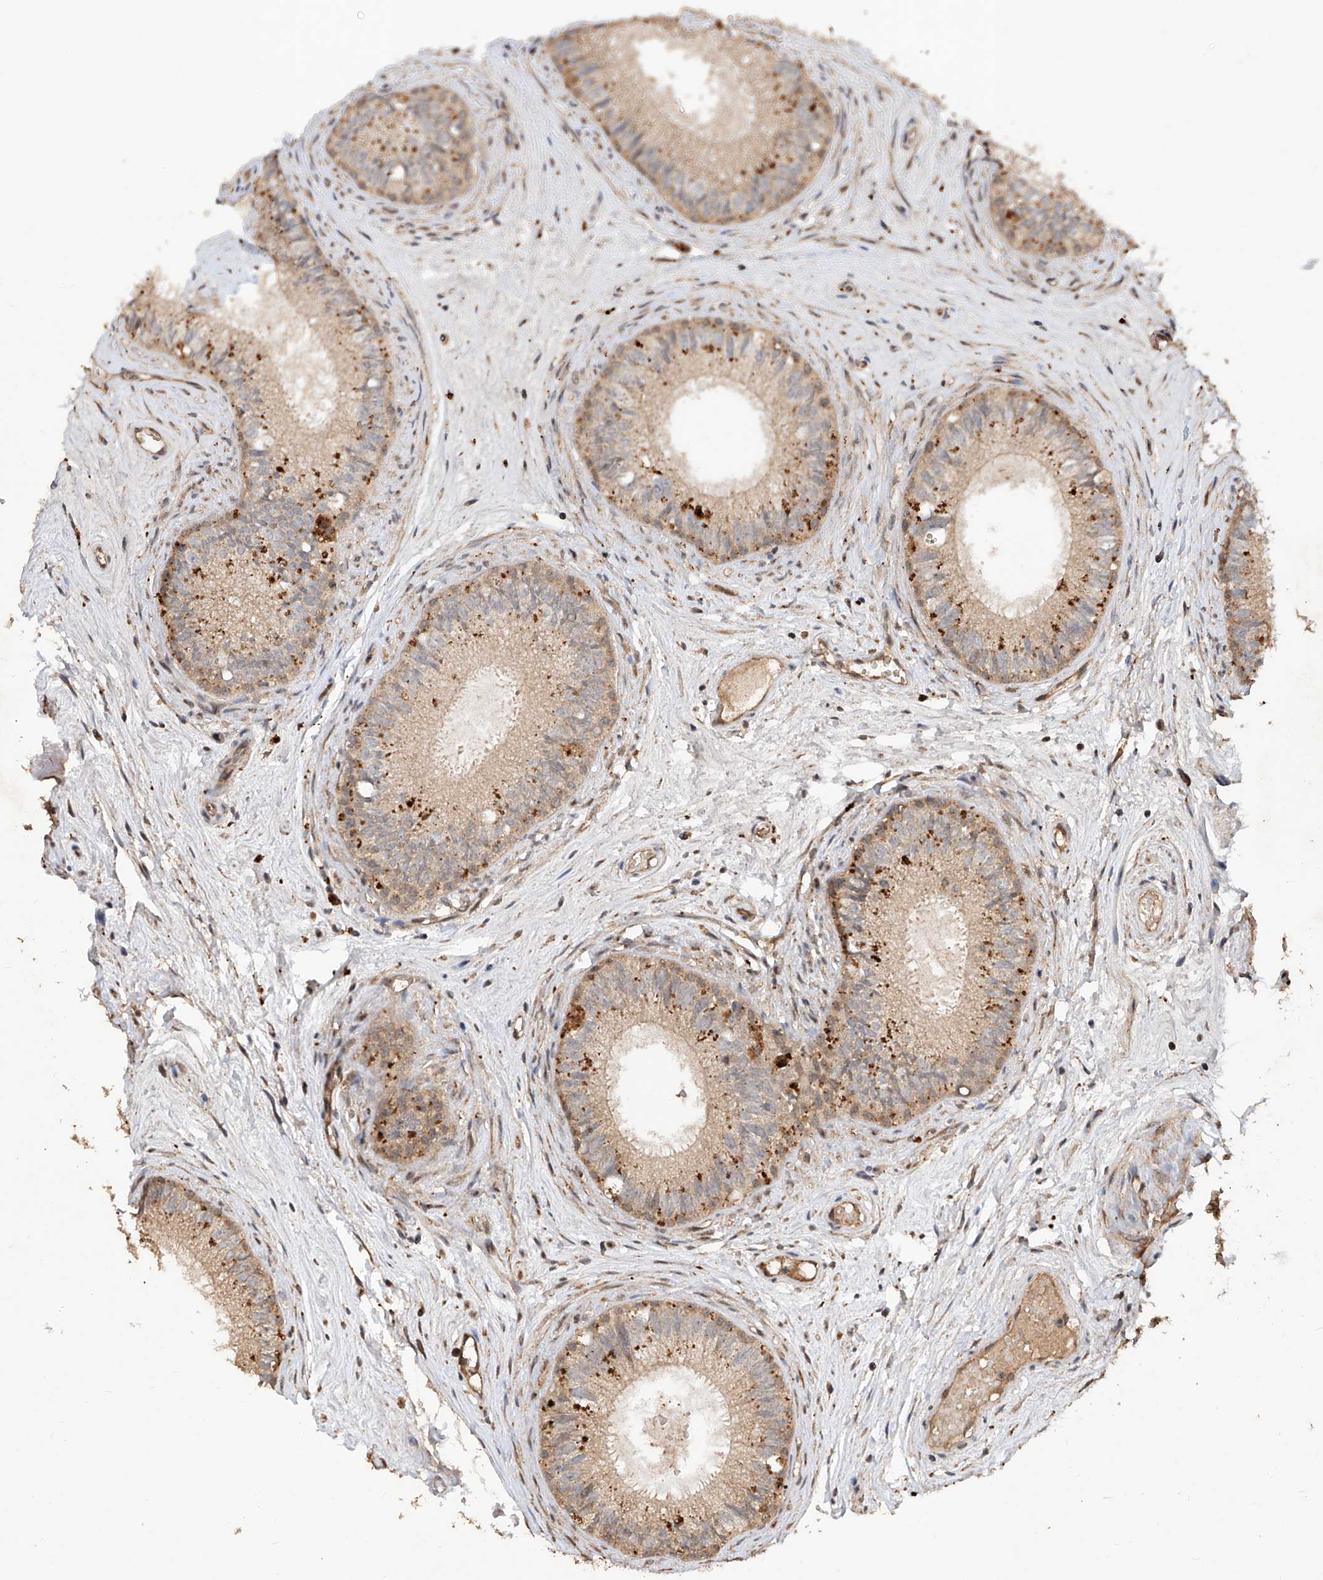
{"staining": {"intensity": "moderate", "quantity": ">75%", "location": "cytoplasmic/membranous"}, "tissue": "epididymis", "cell_type": "Glandular cells", "image_type": "normal", "snomed": [{"axis": "morphology", "description": "Normal tissue, NOS"}, {"axis": "topography", "description": "Epididymis"}], "caption": "Glandular cells demonstrate medium levels of moderate cytoplasmic/membranous expression in about >75% of cells in unremarkable human epididymis.", "gene": "RILPL2", "patient": {"sex": "male", "age": 71}}